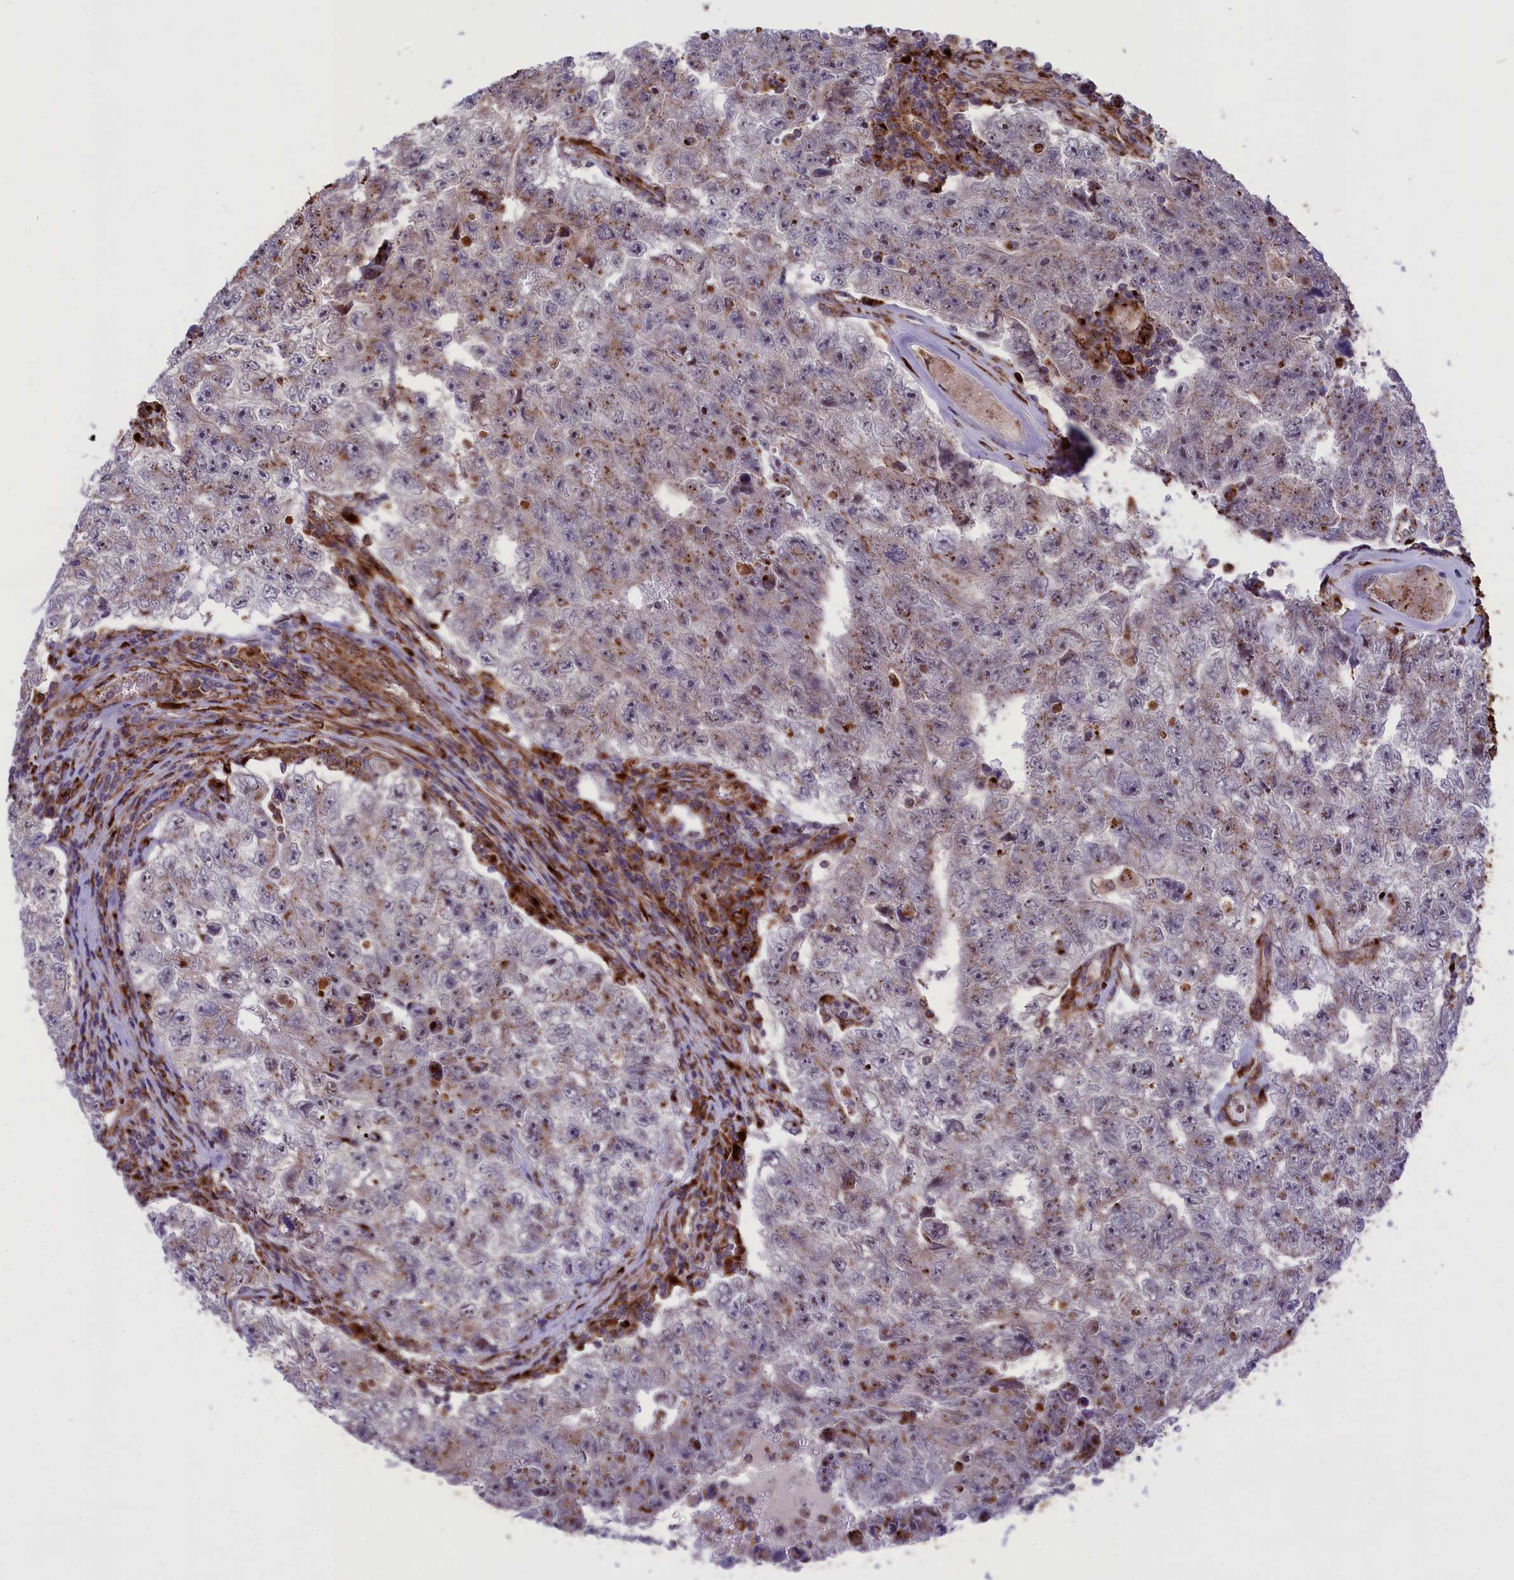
{"staining": {"intensity": "negative", "quantity": "none", "location": "none"}, "tissue": "testis cancer", "cell_type": "Tumor cells", "image_type": "cancer", "snomed": [{"axis": "morphology", "description": "Carcinoma, Embryonal, NOS"}, {"axis": "topography", "description": "Testis"}], "caption": "A high-resolution micrograph shows immunohistochemistry staining of testis cancer (embryonal carcinoma), which shows no significant positivity in tumor cells.", "gene": "MAN2B1", "patient": {"sex": "male", "age": 17}}